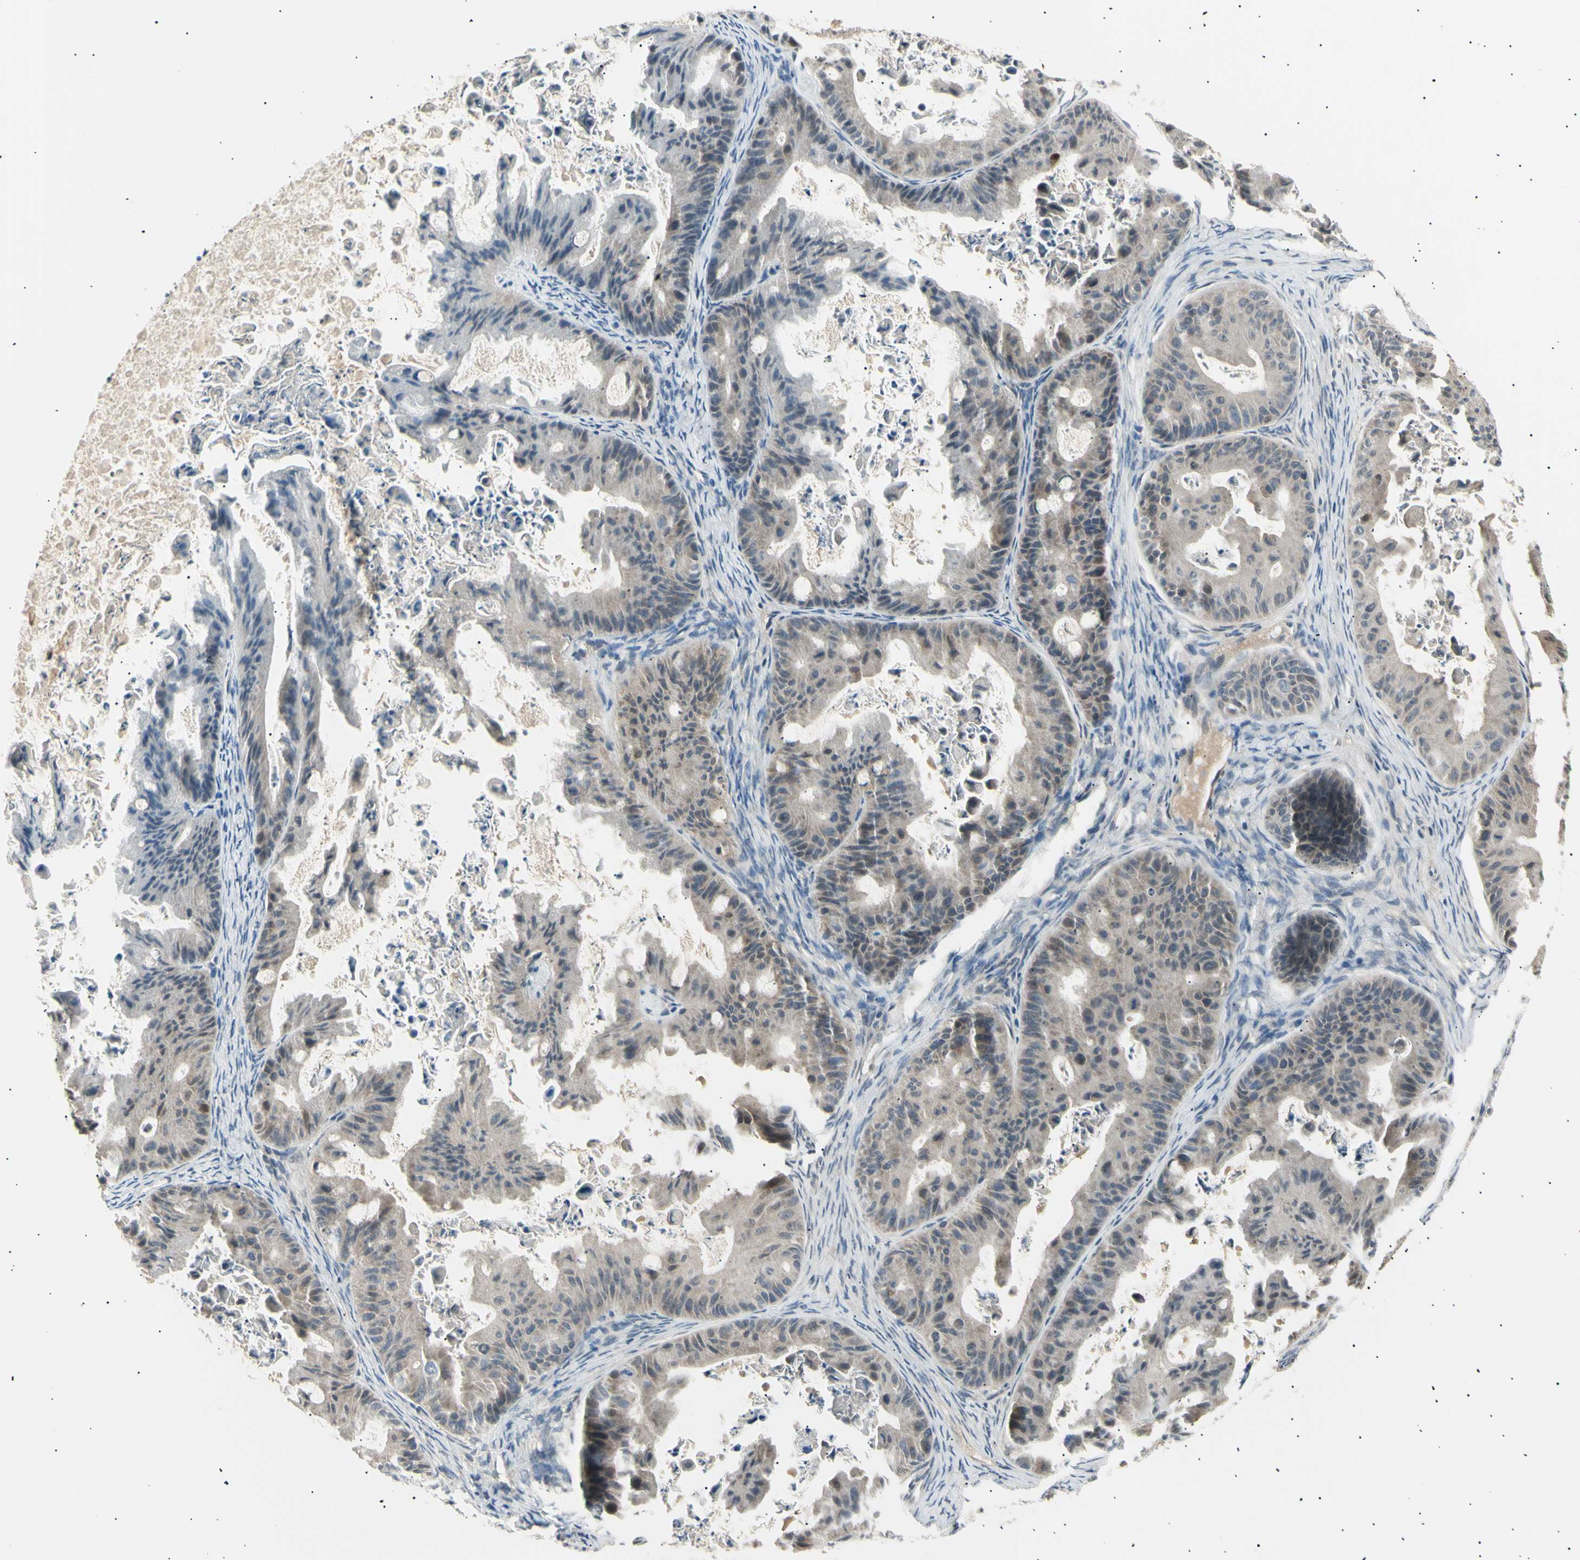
{"staining": {"intensity": "weak", "quantity": "25%-75%", "location": "cytoplasmic/membranous"}, "tissue": "ovarian cancer", "cell_type": "Tumor cells", "image_type": "cancer", "snomed": [{"axis": "morphology", "description": "Cystadenocarcinoma, mucinous, NOS"}, {"axis": "topography", "description": "Ovary"}], "caption": "IHC micrograph of neoplastic tissue: human ovarian cancer (mucinous cystadenocarcinoma) stained using immunohistochemistry reveals low levels of weak protein expression localized specifically in the cytoplasmic/membranous of tumor cells, appearing as a cytoplasmic/membranous brown color.", "gene": "LHPP", "patient": {"sex": "female", "age": 37}}